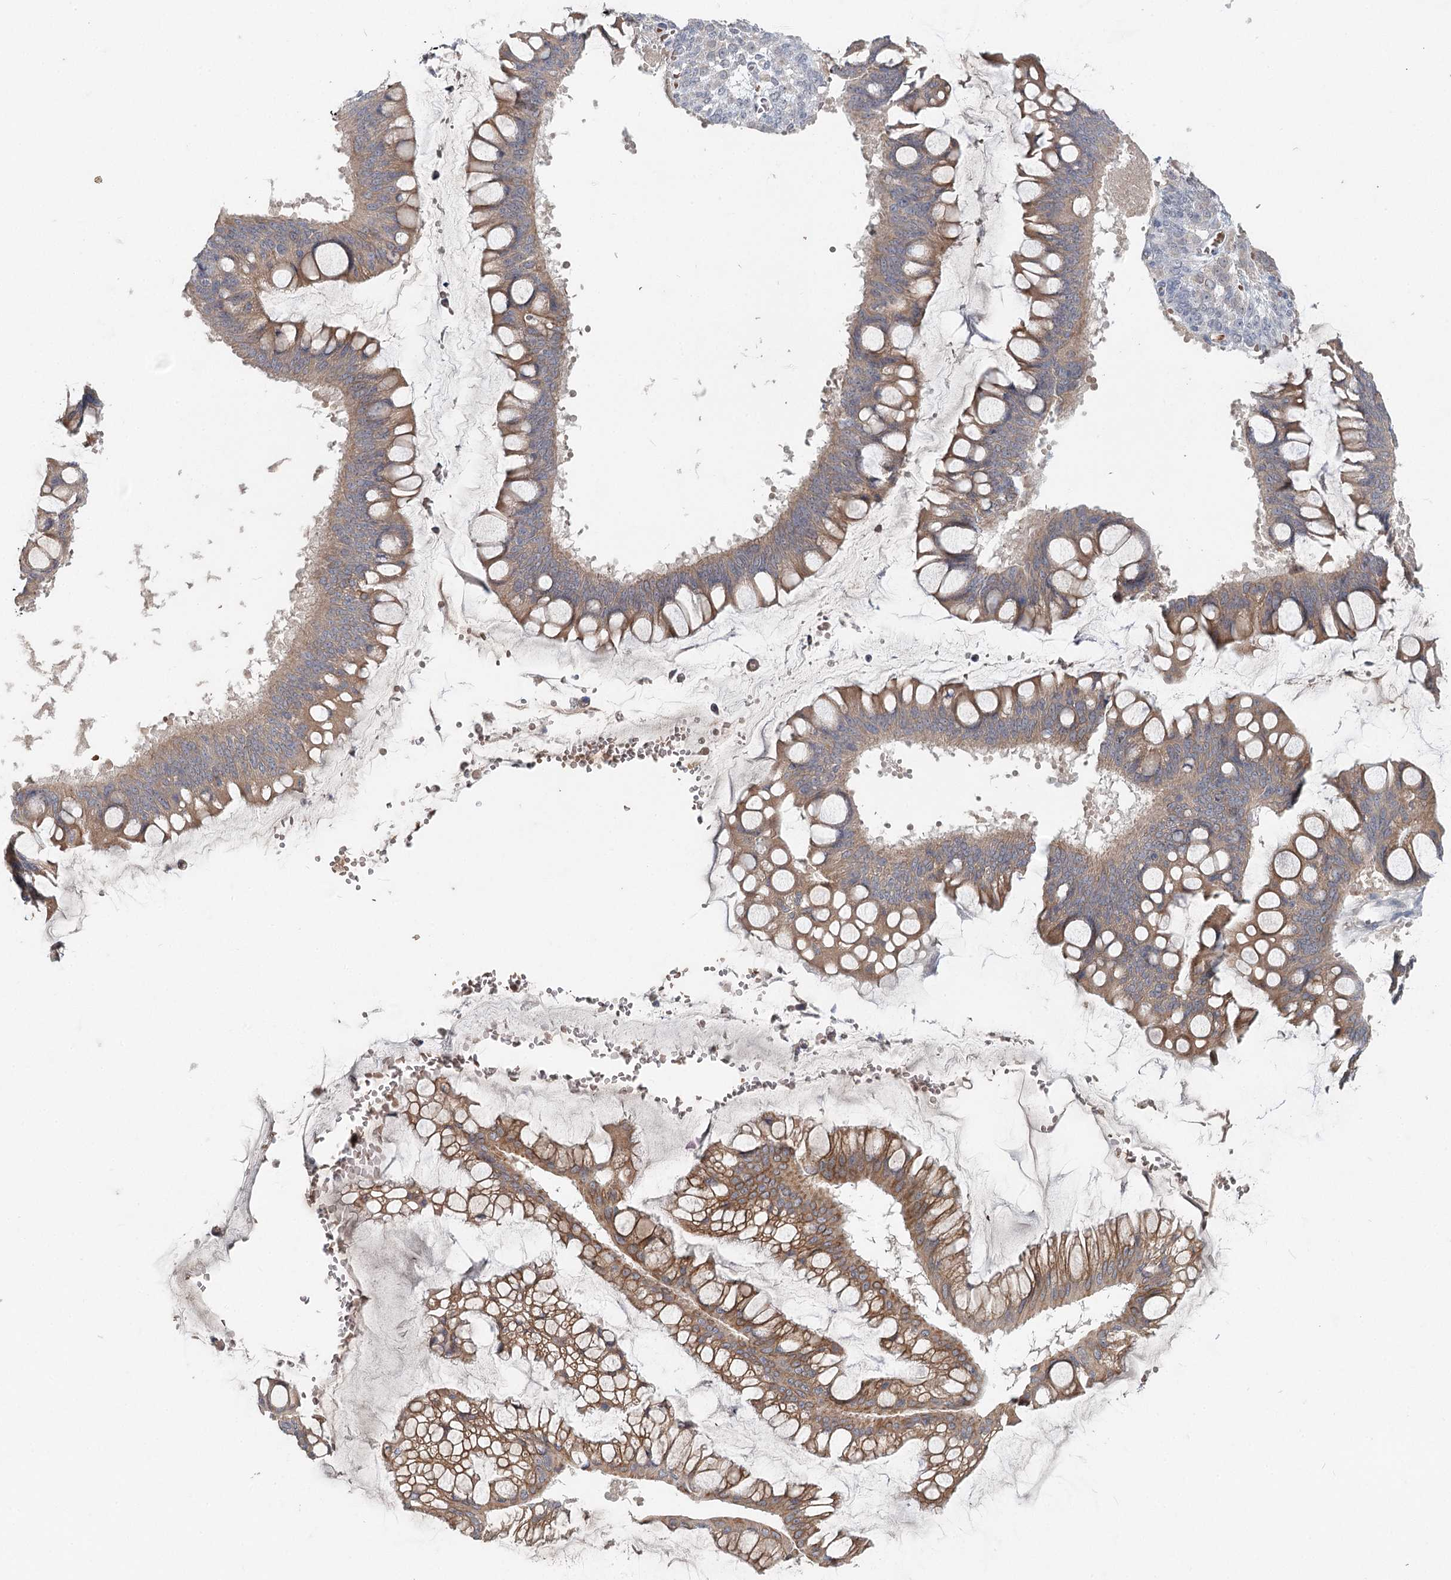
{"staining": {"intensity": "moderate", "quantity": ">75%", "location": "cytoplasmic/membranous"}, "tissue": "ovarian cancer", "cell_type": "Tumor cells", "image_type": "cancer", "snomed": [{"axis": "morphology", "description": "Cystadenocarcinoma, mucinous, NOS"}, {"axis": "topography", "description": "Ovary"}], "caption": "Immunohistochemistry staining of ovarian cancer, which displays medium levels of moderate cytoplasmic/membranous positivity in about >75% of tumor cells indicating moderate cytoplasmic/membranous protein positivity. The staining was performed using DAB (brown) for protein detection and nuclei were counterstained in hematoxylin (blue).", "gene": "FBXO7", "patient": {"sex": "female", "age": 73}}